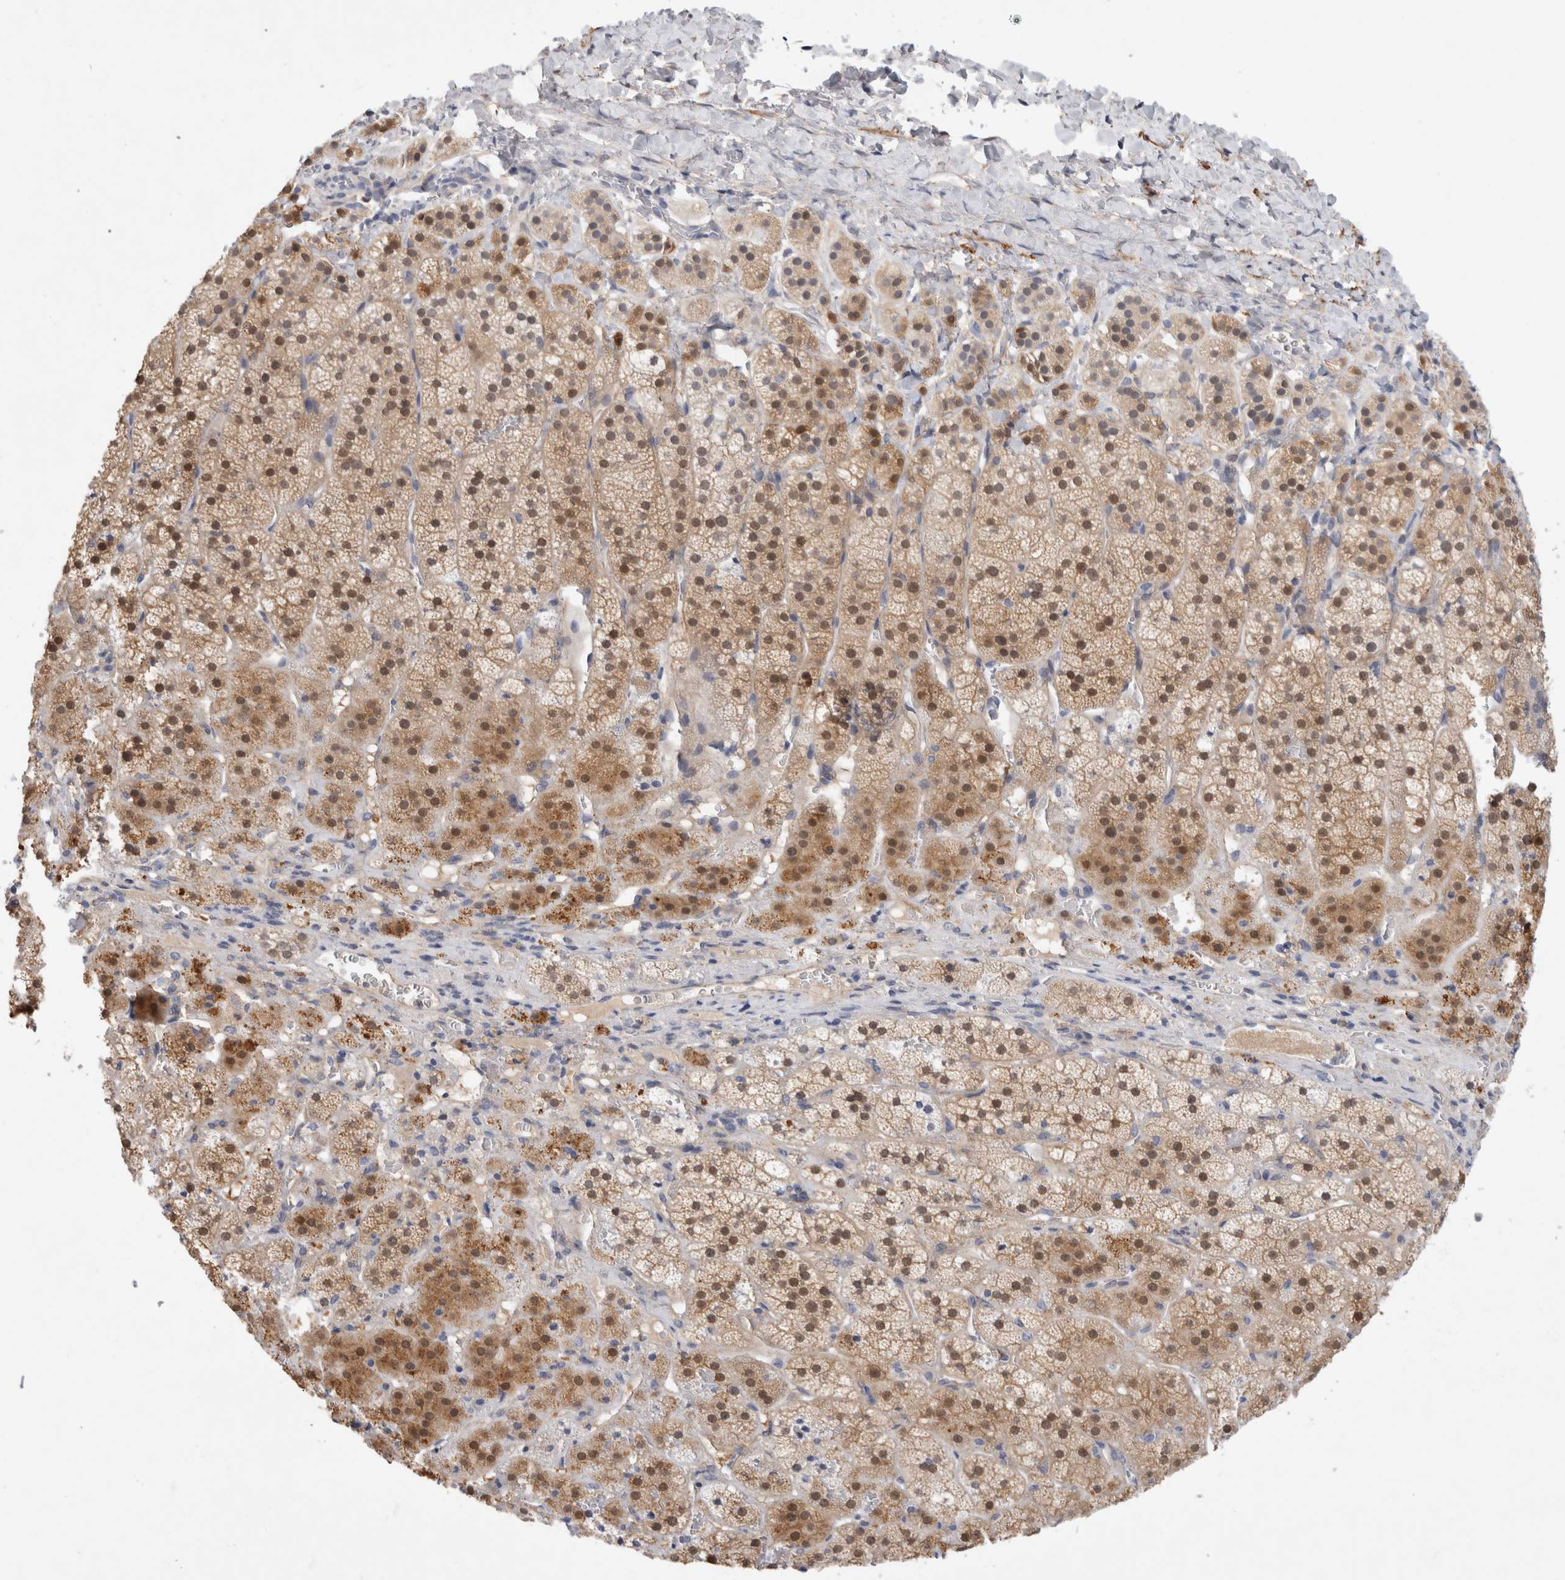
{"staining": {"intensity": "moderate", "quantity": ">75%", "location": "cytoplasmic/membranous,nuclear"}, "tissue": "adrenal gland", "cell_type": "Glandular cells", "image_type": "normal", "snomed": [{"axis": "morphology", "description": "Normal tissue, NOS"}, {"axis": "topography", "description": "Adrenal gland"}], "caption": "Glandular cells show moderate cytoplasmic/membranous,nuclear staining in approximately >75% of cells in unremarkable adrenal gland.", "gene": "PGM1", "patient": {"sex": "female", "age": 44}}